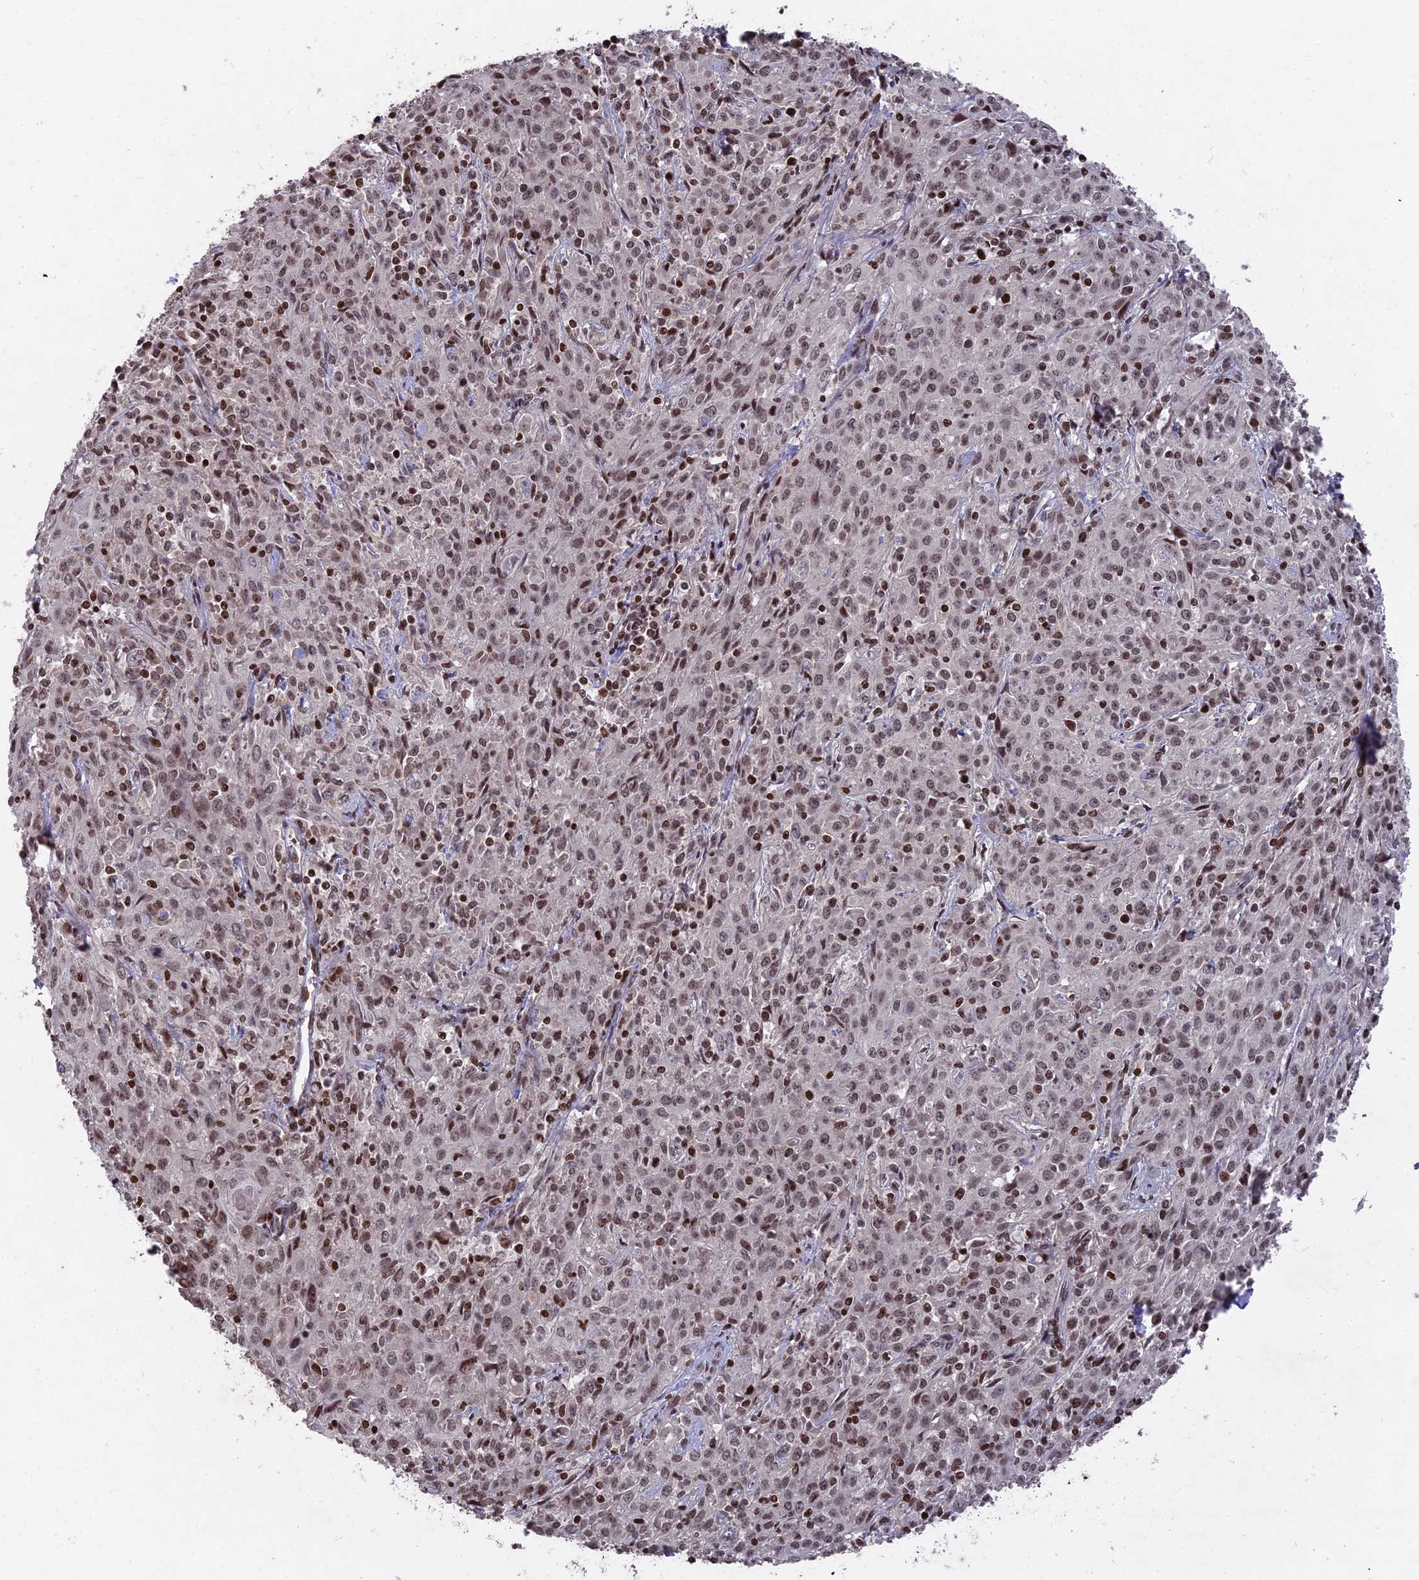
{"staining": {"intensity": "weak", "quantity": ">75%", "location": "nuclear"}, "tissue": "cervical cancer", "cell_type": "Tumor cells", "image_type": "cancer", "snomed": [{"axis": "morphology", "description": "Squamous cell carcinoma, NOS"}, {"axis": "topography", "description": "Cervix"}], "caption": "Protein positivity by IHC reveals weak nuclear expression in about >75% of tumor cells in cervical cancer. The staining was performed using DAB, with brown indicating positive protein expression. Nuclei are stained blue with hematoxylin.", "gene": "NR1H3", "patient": {"sex": "female", "age": 57}}